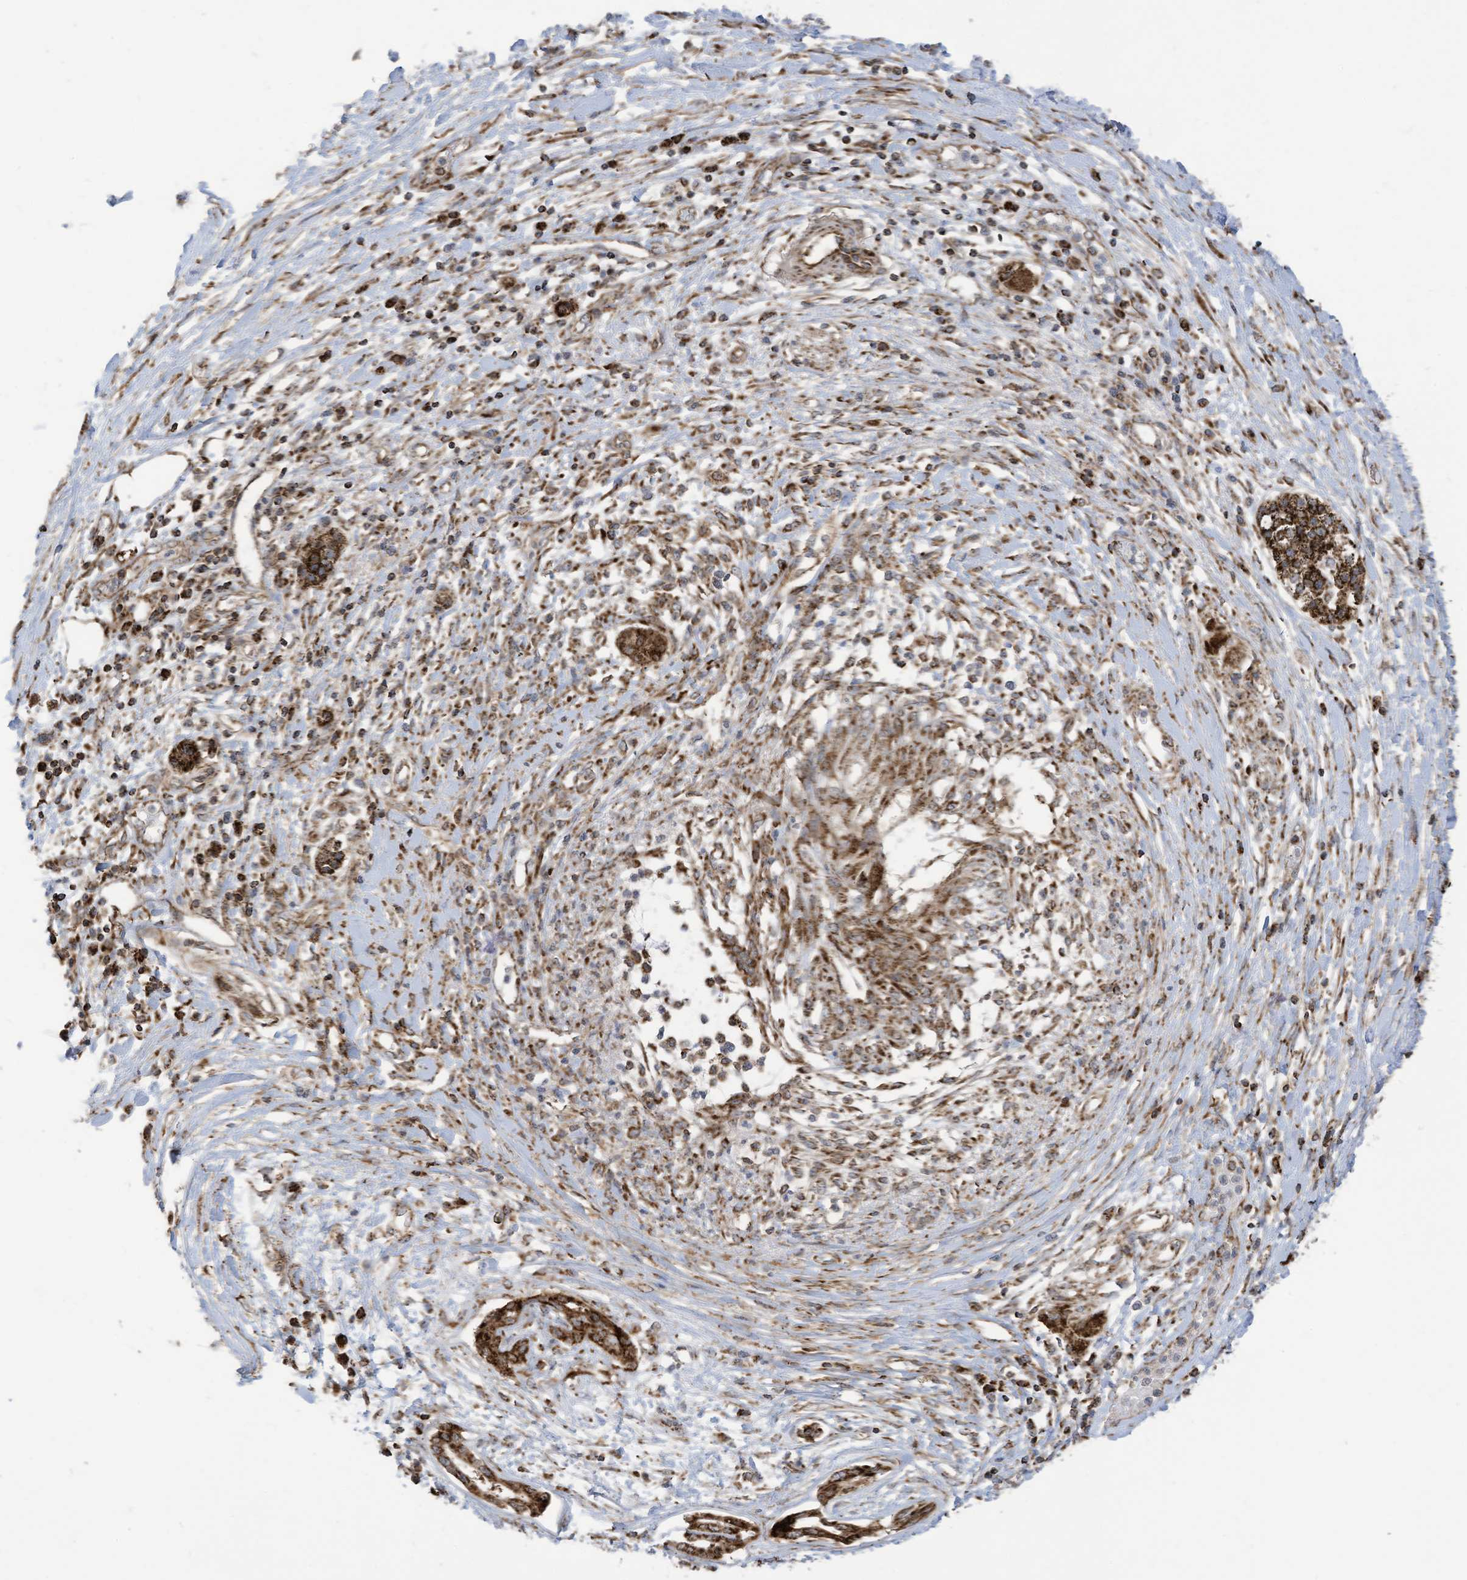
{"staining": {"intensity": "strong", "quantity": ">75%", "location": "cytoplasmic/membranous"}, "tissue": "pancreatic cancer", "cell_type": "Tumor cells", "image_type": "cancer", "snomed": [{"axis": "morphology", "description": "Adenocarcinoma, NOS"}, {"axis": "topography", "description": "Pancreas"}], "caption": "Strong cytoplasmic/membranous positivity for a protein is identified in about >75% of tumor cells of adenocarcinoma (pancreatic) using immunohistochemistry (IHC).", "gene": "COX10", "patient": {"sex": "female", "age": 56}}